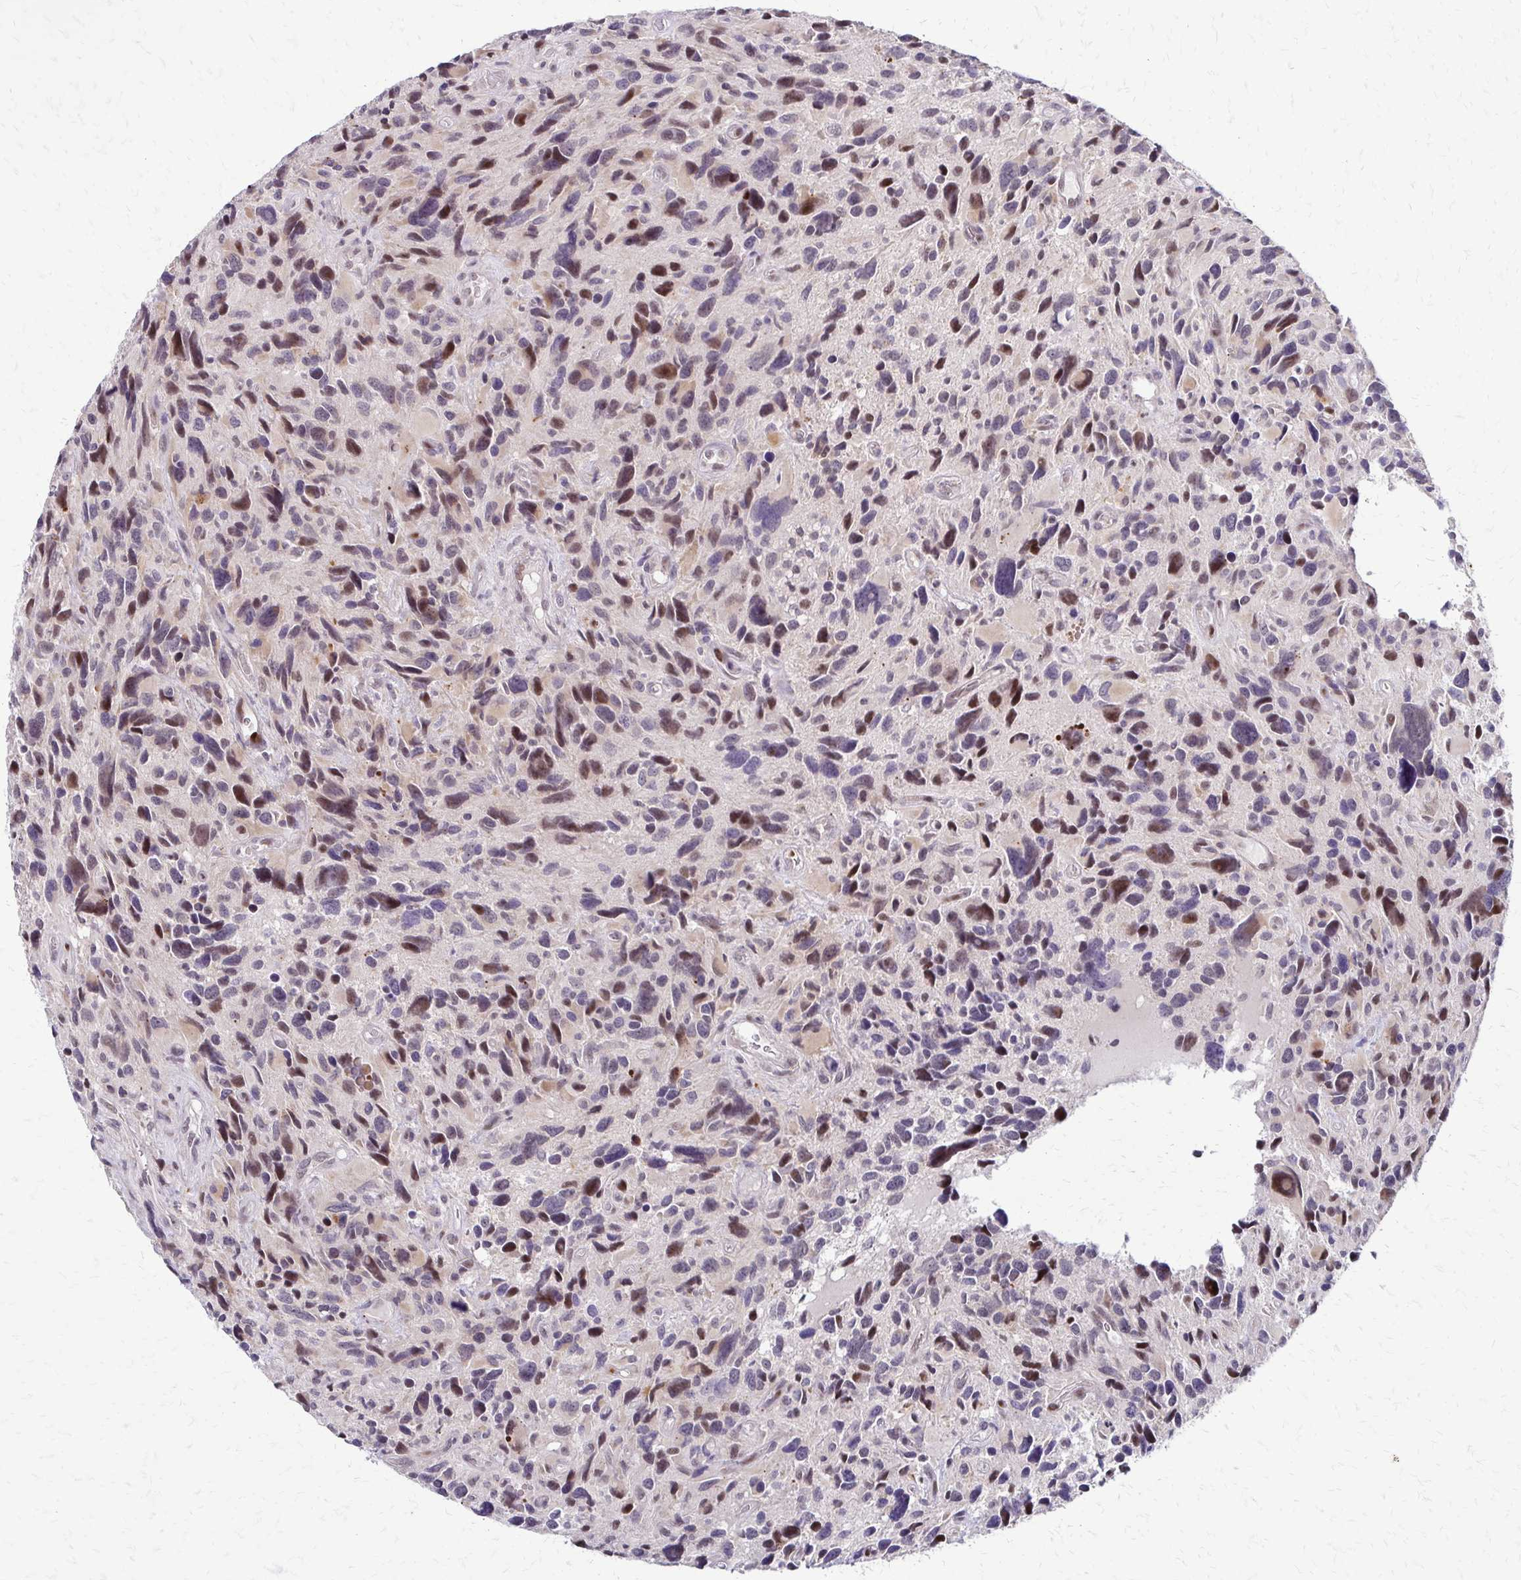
{"staining": {"intensity": "moderate", "quantity": "25%-75%", "location": "nuclear"}, "tissue": "glioma", "cell_type": "Tumor cells", "image_type": "cancer", "snomed": [{"axis": "morphology", "description": "Glioma, malignant, High grade"}, {"axis": "topography", "description": "Brain"}], "caption": "Immunohistochemistry (IHC) (DAB (3,3'-diaminobenzidine)) staining of human malignant high-grade glioma reveals moderate nuclear protein positivity in approximately 25%-75% of tumor cells.", "gene": "TRIR", "patient": {"sex": "male", "age": 46}}